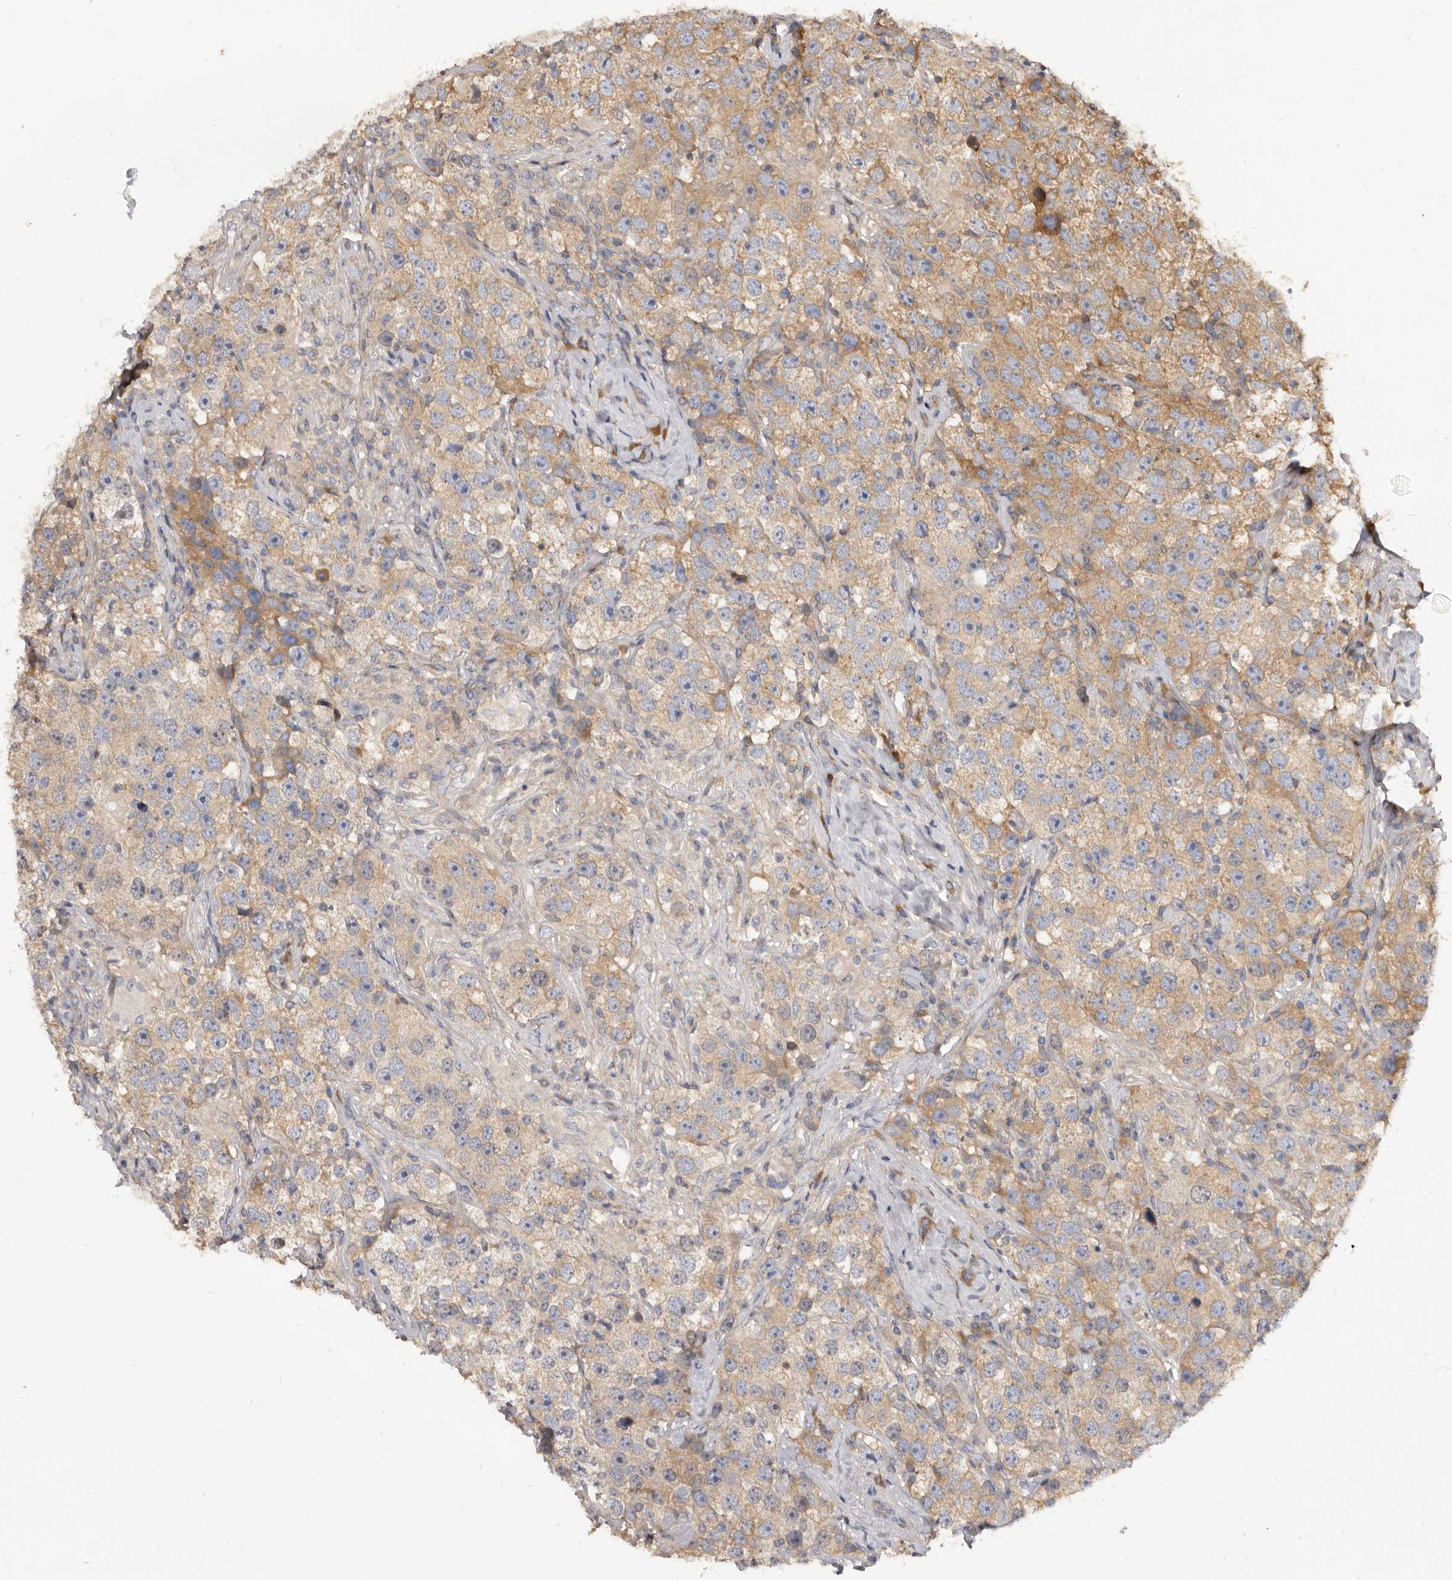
{"staining": {"intensity": "moderate", "quantity": "<25%", "location": "cytoplasmic/membranous"}, "tissue": "testis cancer", "cell_type": "Tumor cells", "image_type": "cancer", "snomed": [{"axis": "morphology", "description": "Seminoma, NOS"}, {"axis": "topography", "description": "Testis"}], "caption": "Seminoma (testis) tissue reveals moderate cytoplasmic/membranous positivity in about <25% of tumor cells", "gene": "ADAMTS20", "patient": {"sex": "male", "age": 49}}